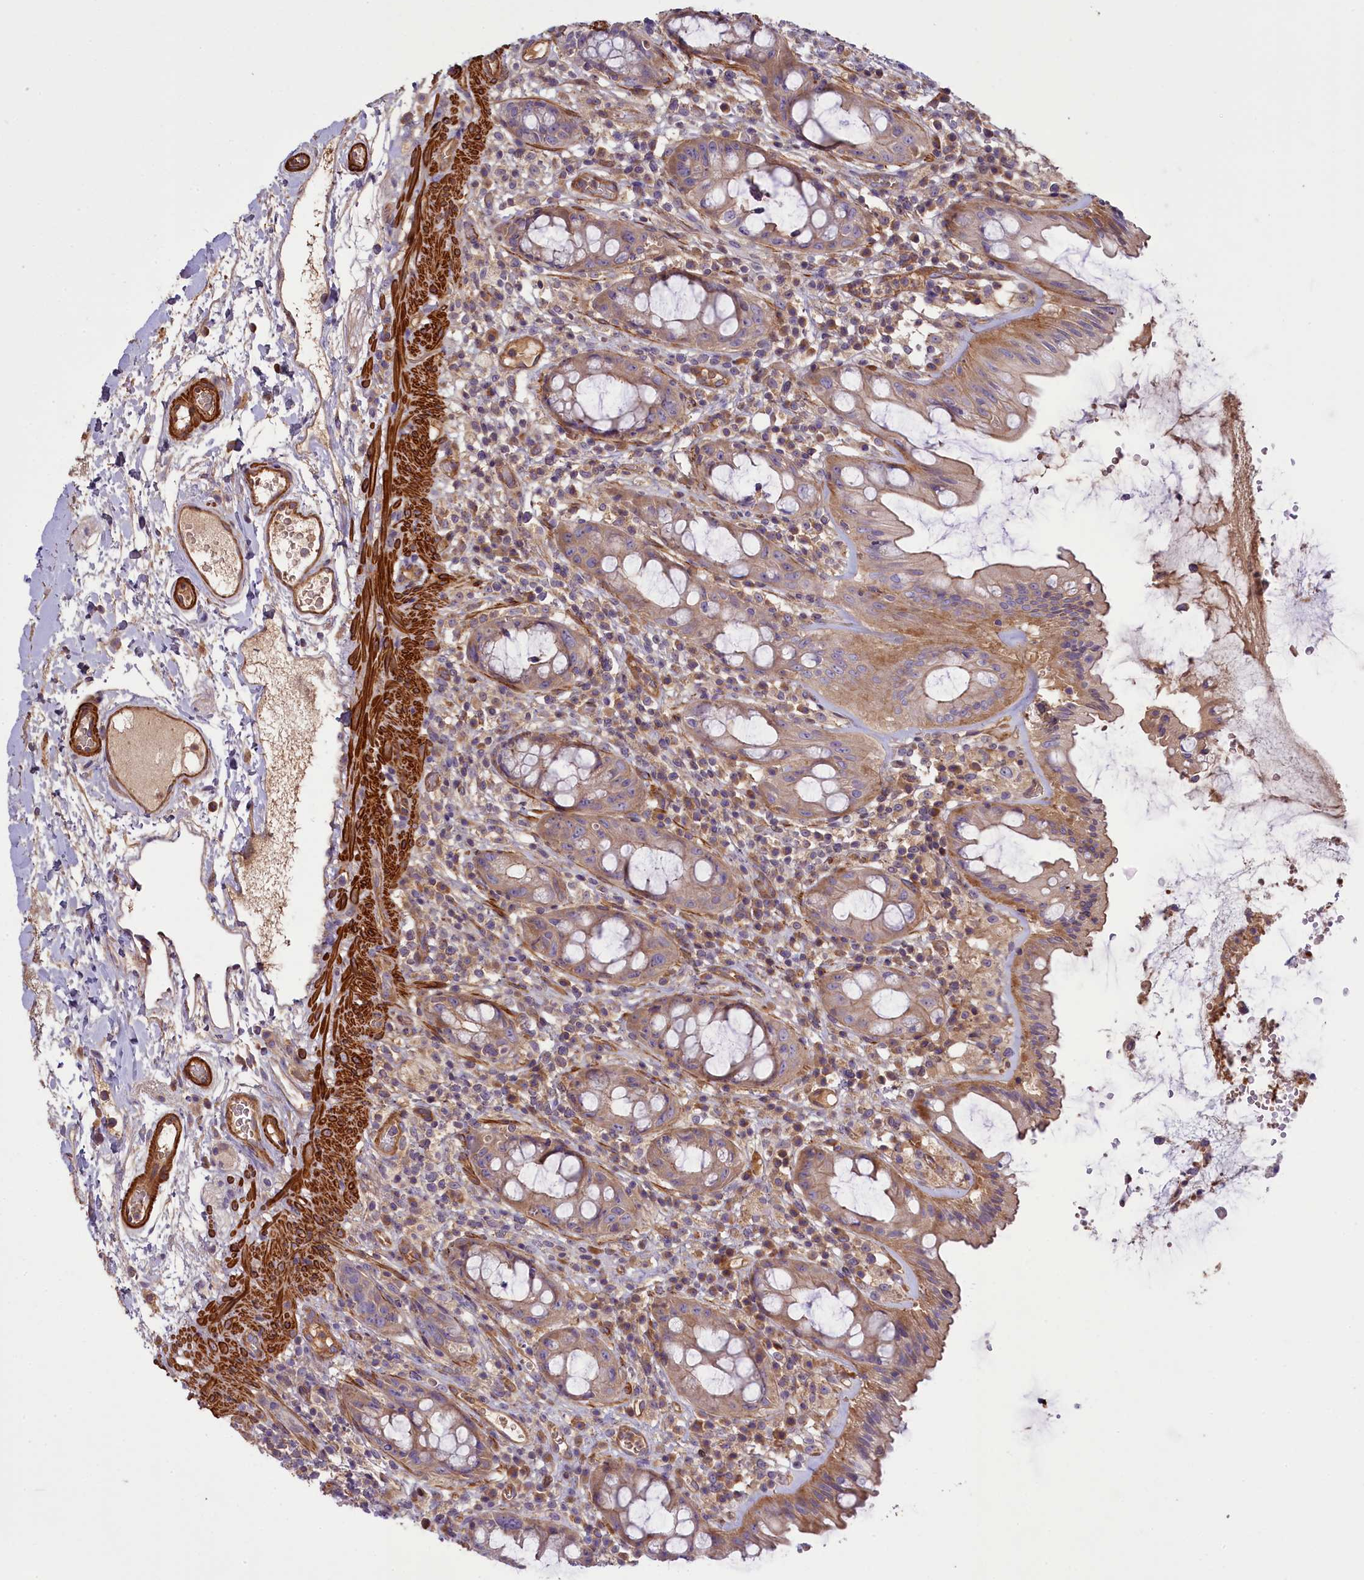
{"staining": {"intensity": "weak", "quantity": "25%-75%", "location": "cytoplasmic/membranous"}, "tissue": "rectum", "cell_type": "Glandular cells", "image_type": "normal", "snomed": [{"axis": "morphology", "description": "Normal tissue, NOS"}, {"axis": "topography", "description": "Rectum"}], "caption": "High-power microscopy captured an IHC micrograph of normal rectum, revealing weak cytoplasmic/membranous positivity in about 25%-75% of glandular cells. (Brightfield microscopy of DAB IHC at high magnification).", "gene": "FUZ", "patient": {"sex": "female", "age": 57}}